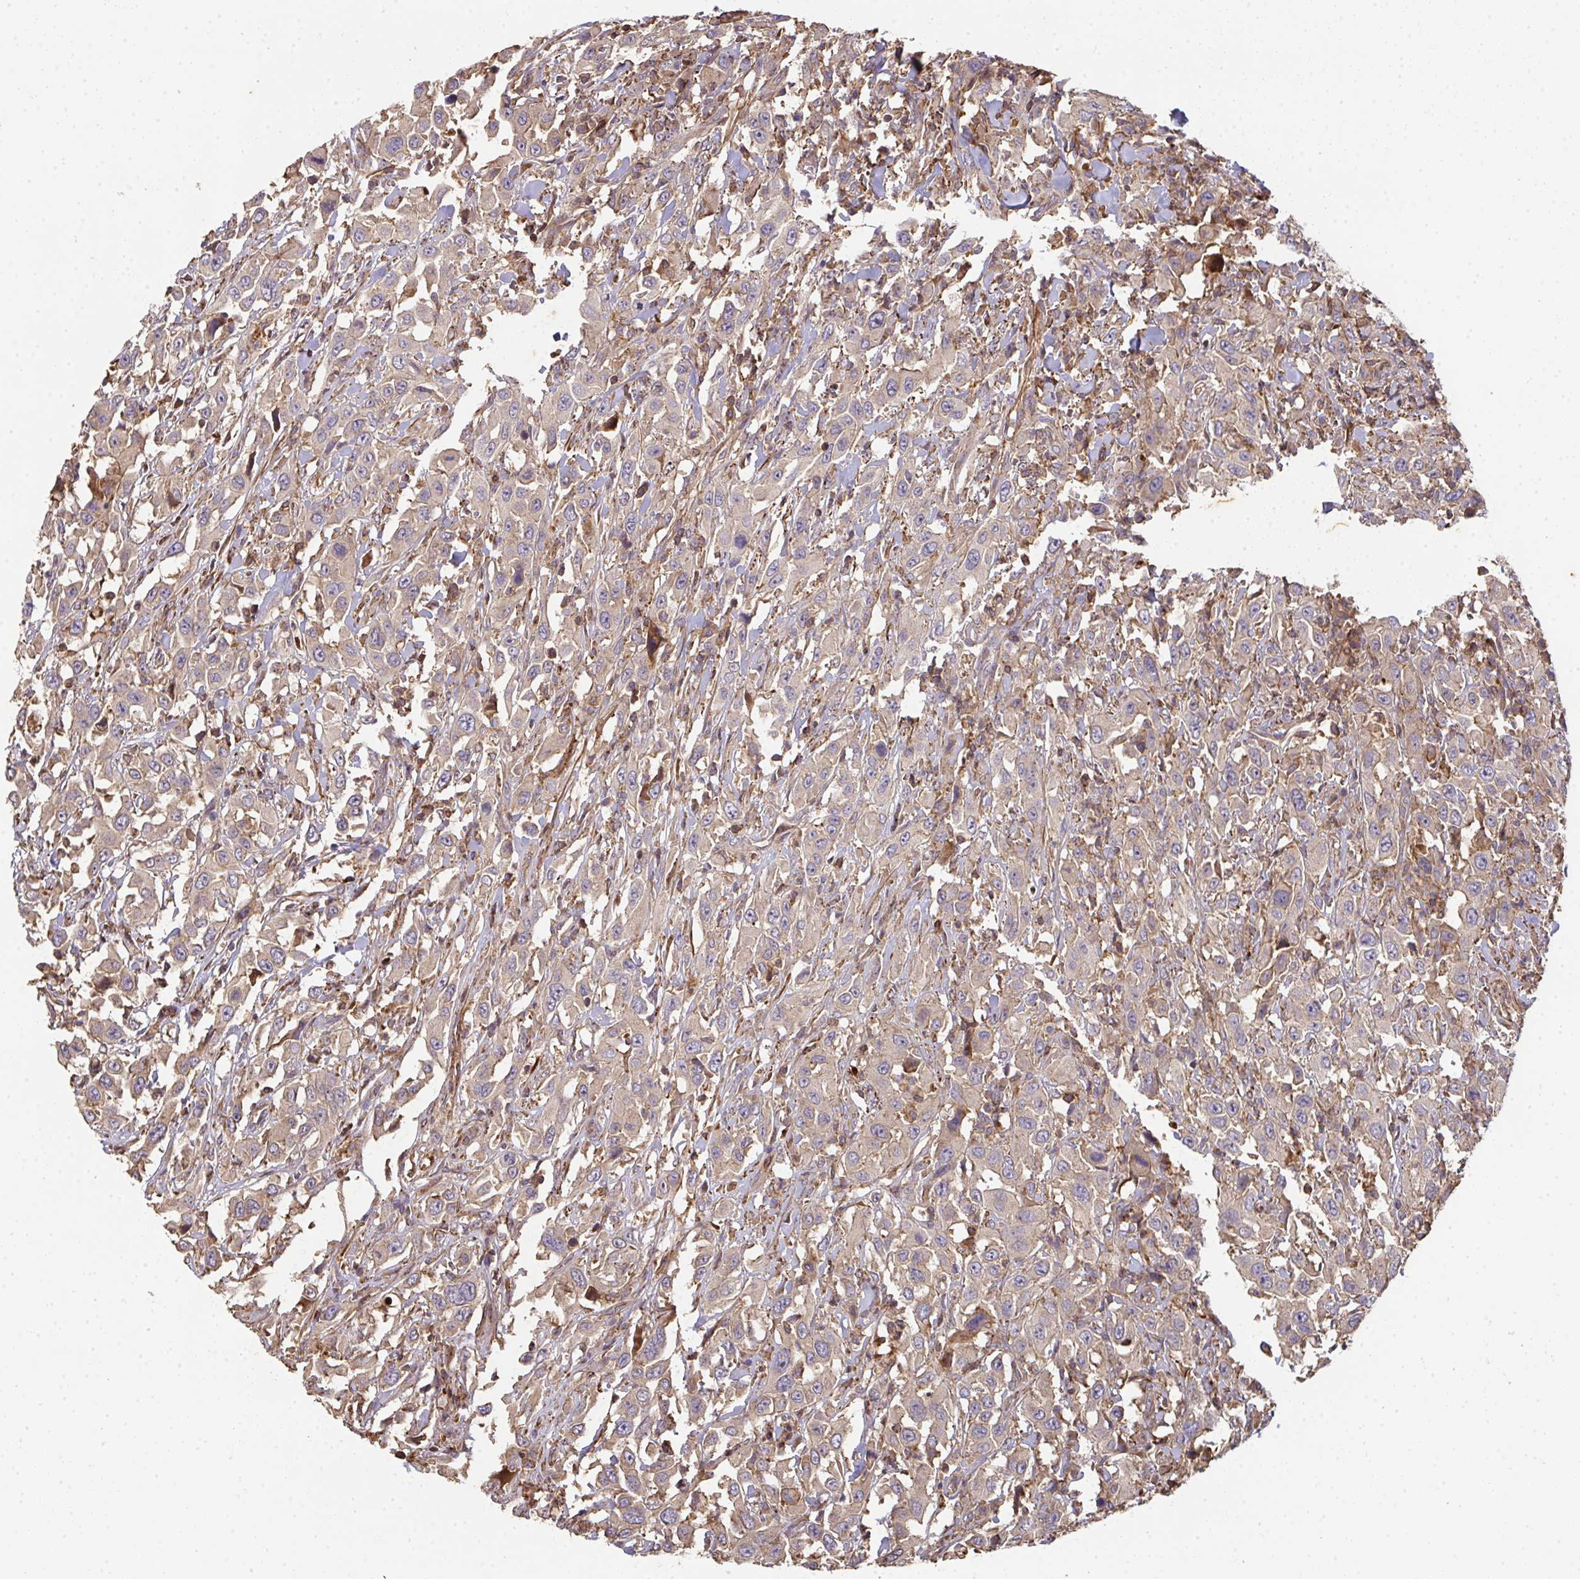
{"staining": {"intensity": "weak", "quantity": ">75%", "location": "cytoplasmic/membranous"}, "tissue": "urothelial cancer", "cell_type": "Tumor cells", "image_type": "cancer", "snomed": [{"axis": "morphology", "description": "Urothelial carcinoma, High grade"}, {"axis": "topography", "description": "Urinary bladder"}], "caption": "High-grade urothelial carcinoma tissue shows weak cytoplasmic/membranous expression in approximately >75% of tumor cells (DAB IHC with brightfield microscopy, high magnification).", "gene": "TNMD", "patient": {"sex": "male", "age": 61}}